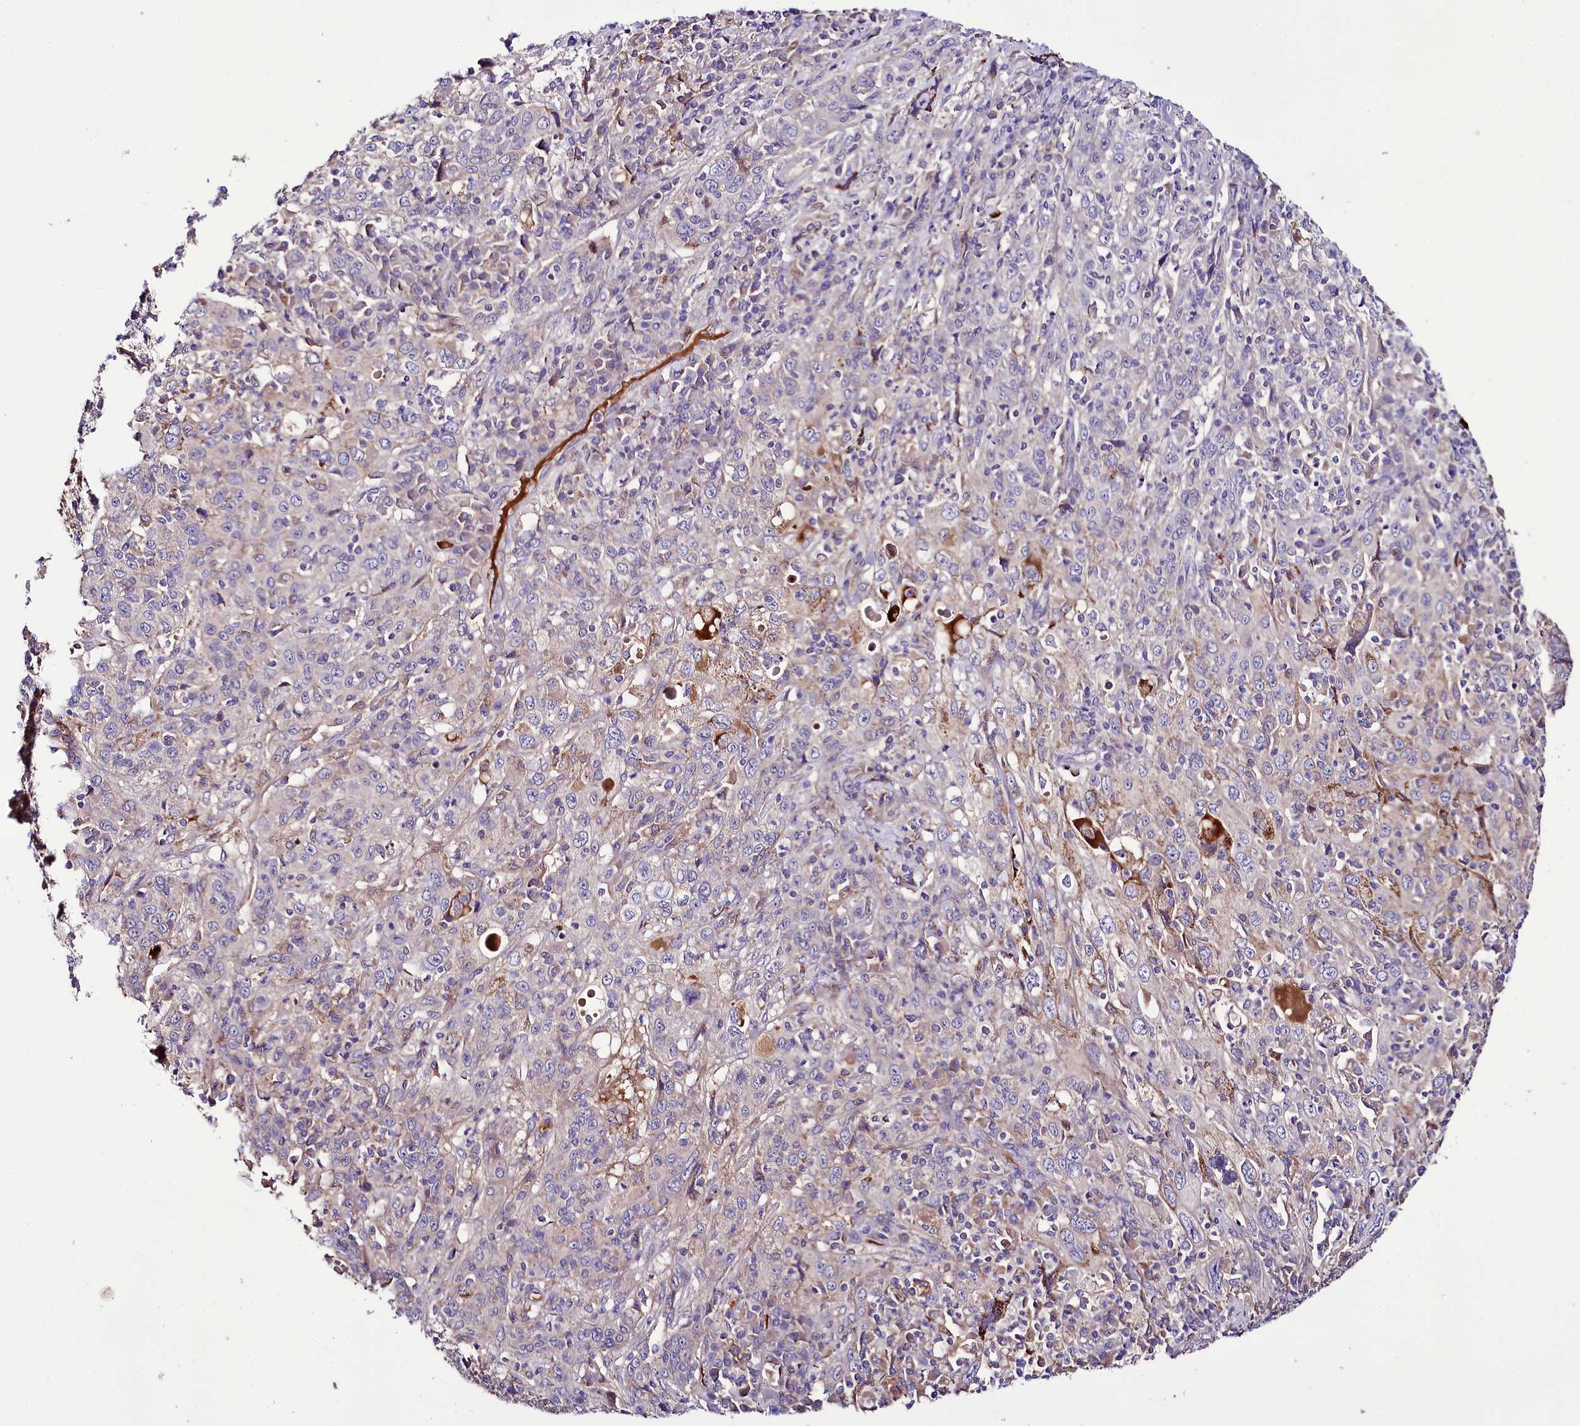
{"staining": {"intensity": "weak", "quantity": "<25%", "location": "cytoplasmic/membranous"}, "tissue": "cervical cancer", "cell_type": "Tumor cells", "image_type": "cancer", "snomed": [{"axis": "morphology", "description": "Squamous cell carcinoma, NOS"}, {"axis": "topography", "description": "Cervix"}], "caption": "An image of cervical squamous cell carcinoma stained for a protein displays no brown staining in tumor cells. (IHC, brightfield microscopy, high magnification).", "gene": "PPP1R32", "patient": {"sex": "female", "age": 46}}